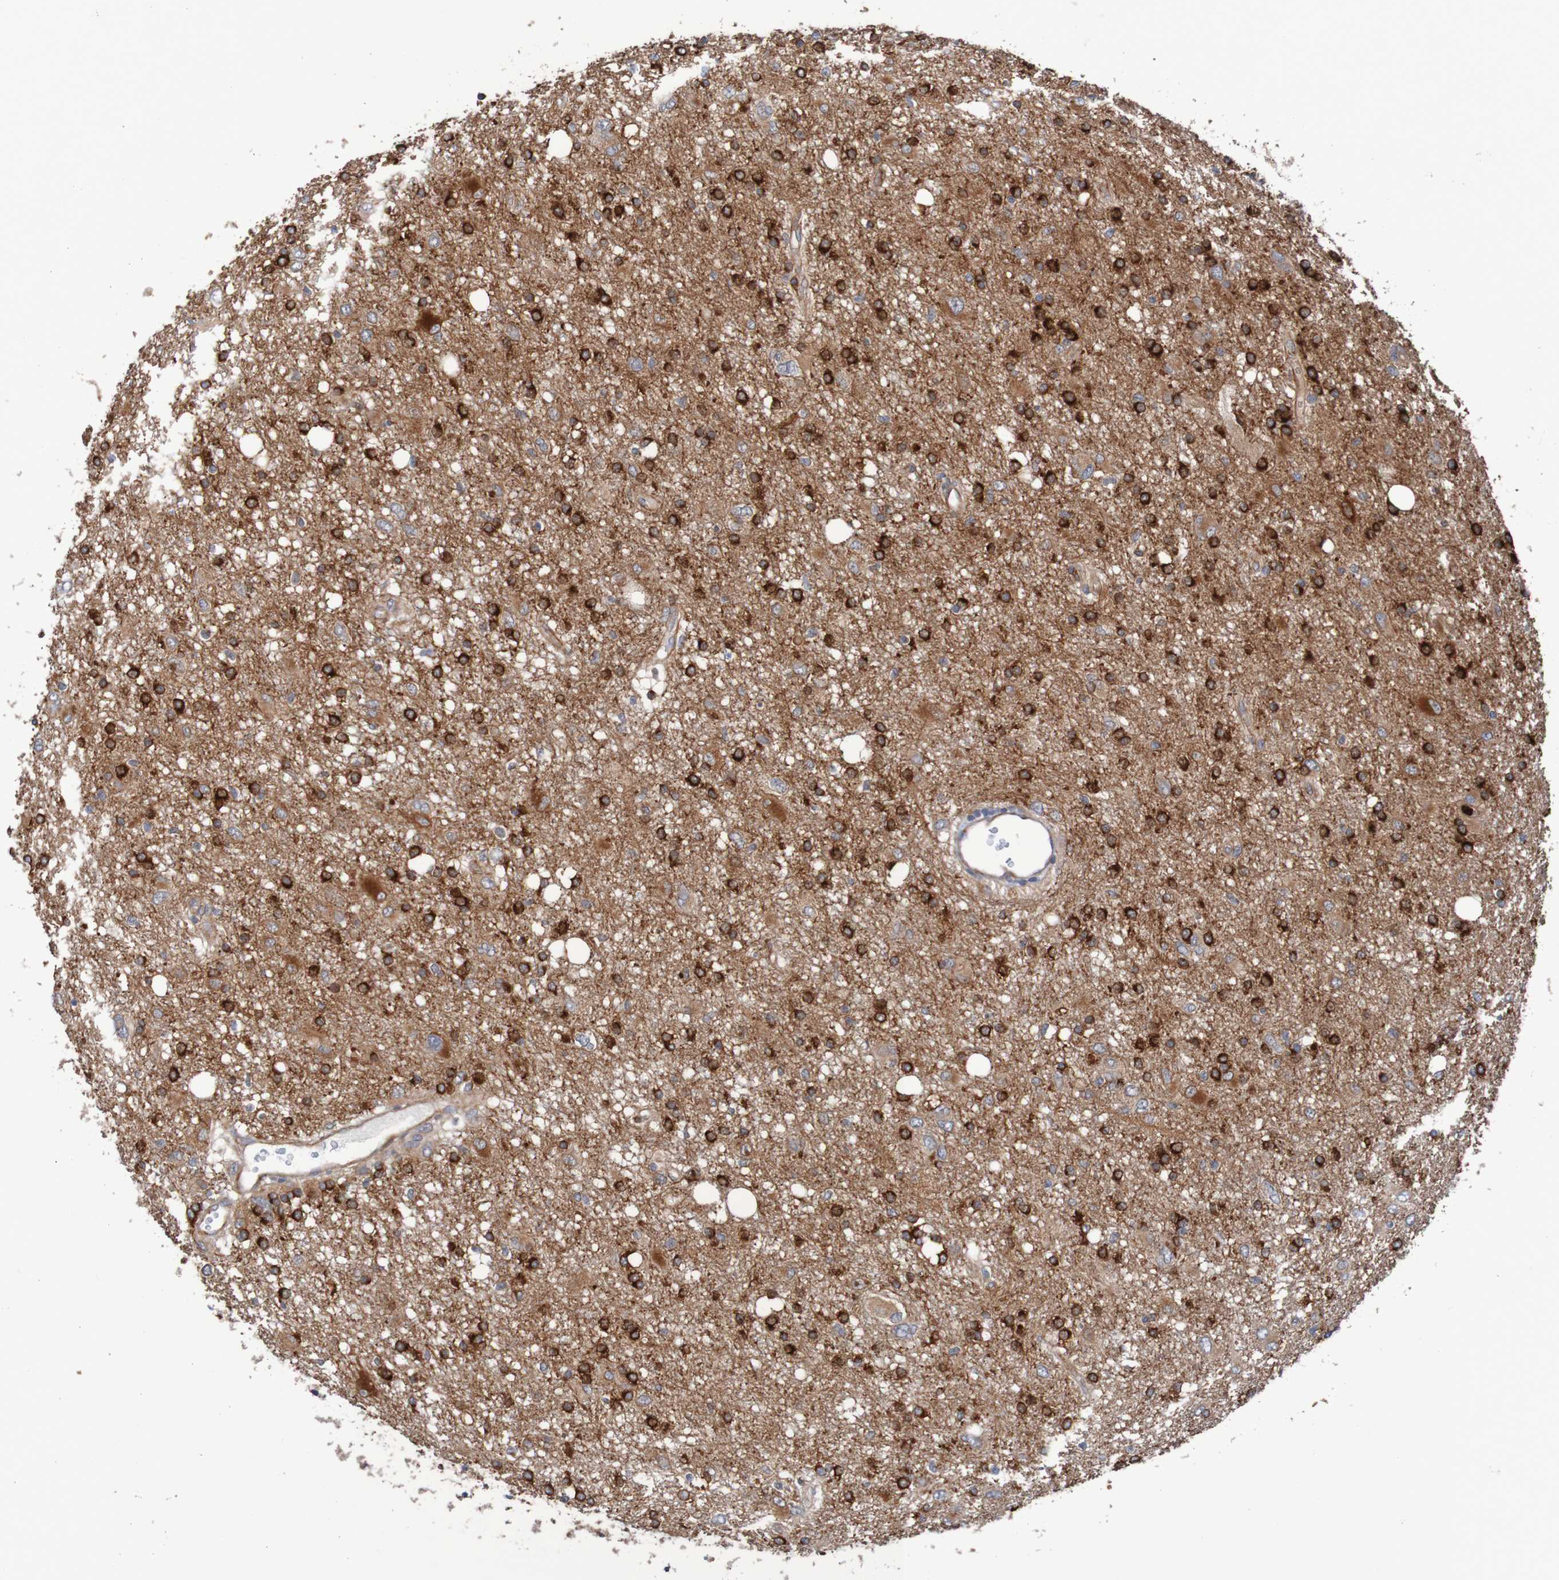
{"staining": {"intensity": "strong", "quantity": ">75%", "location": "cytoplasmic/membranous"}, "tissue": "glioma", "cell_type": "Tumor cells", "image_type": "cancer", "snomed": [{"axis": "morphology", "description": "Glioma, malignant, High grade"}, {"axis": "topography", "description": "Brain"}], "caption": "The histopathology image demonstrates a brown stain indicating the presence of a protein in the cytoplasmic/membranous of tumor cells in high-grade glioma (malignant).", "gene": "ST8SIA6", "patient": {"sex": "female", "age": 59}}